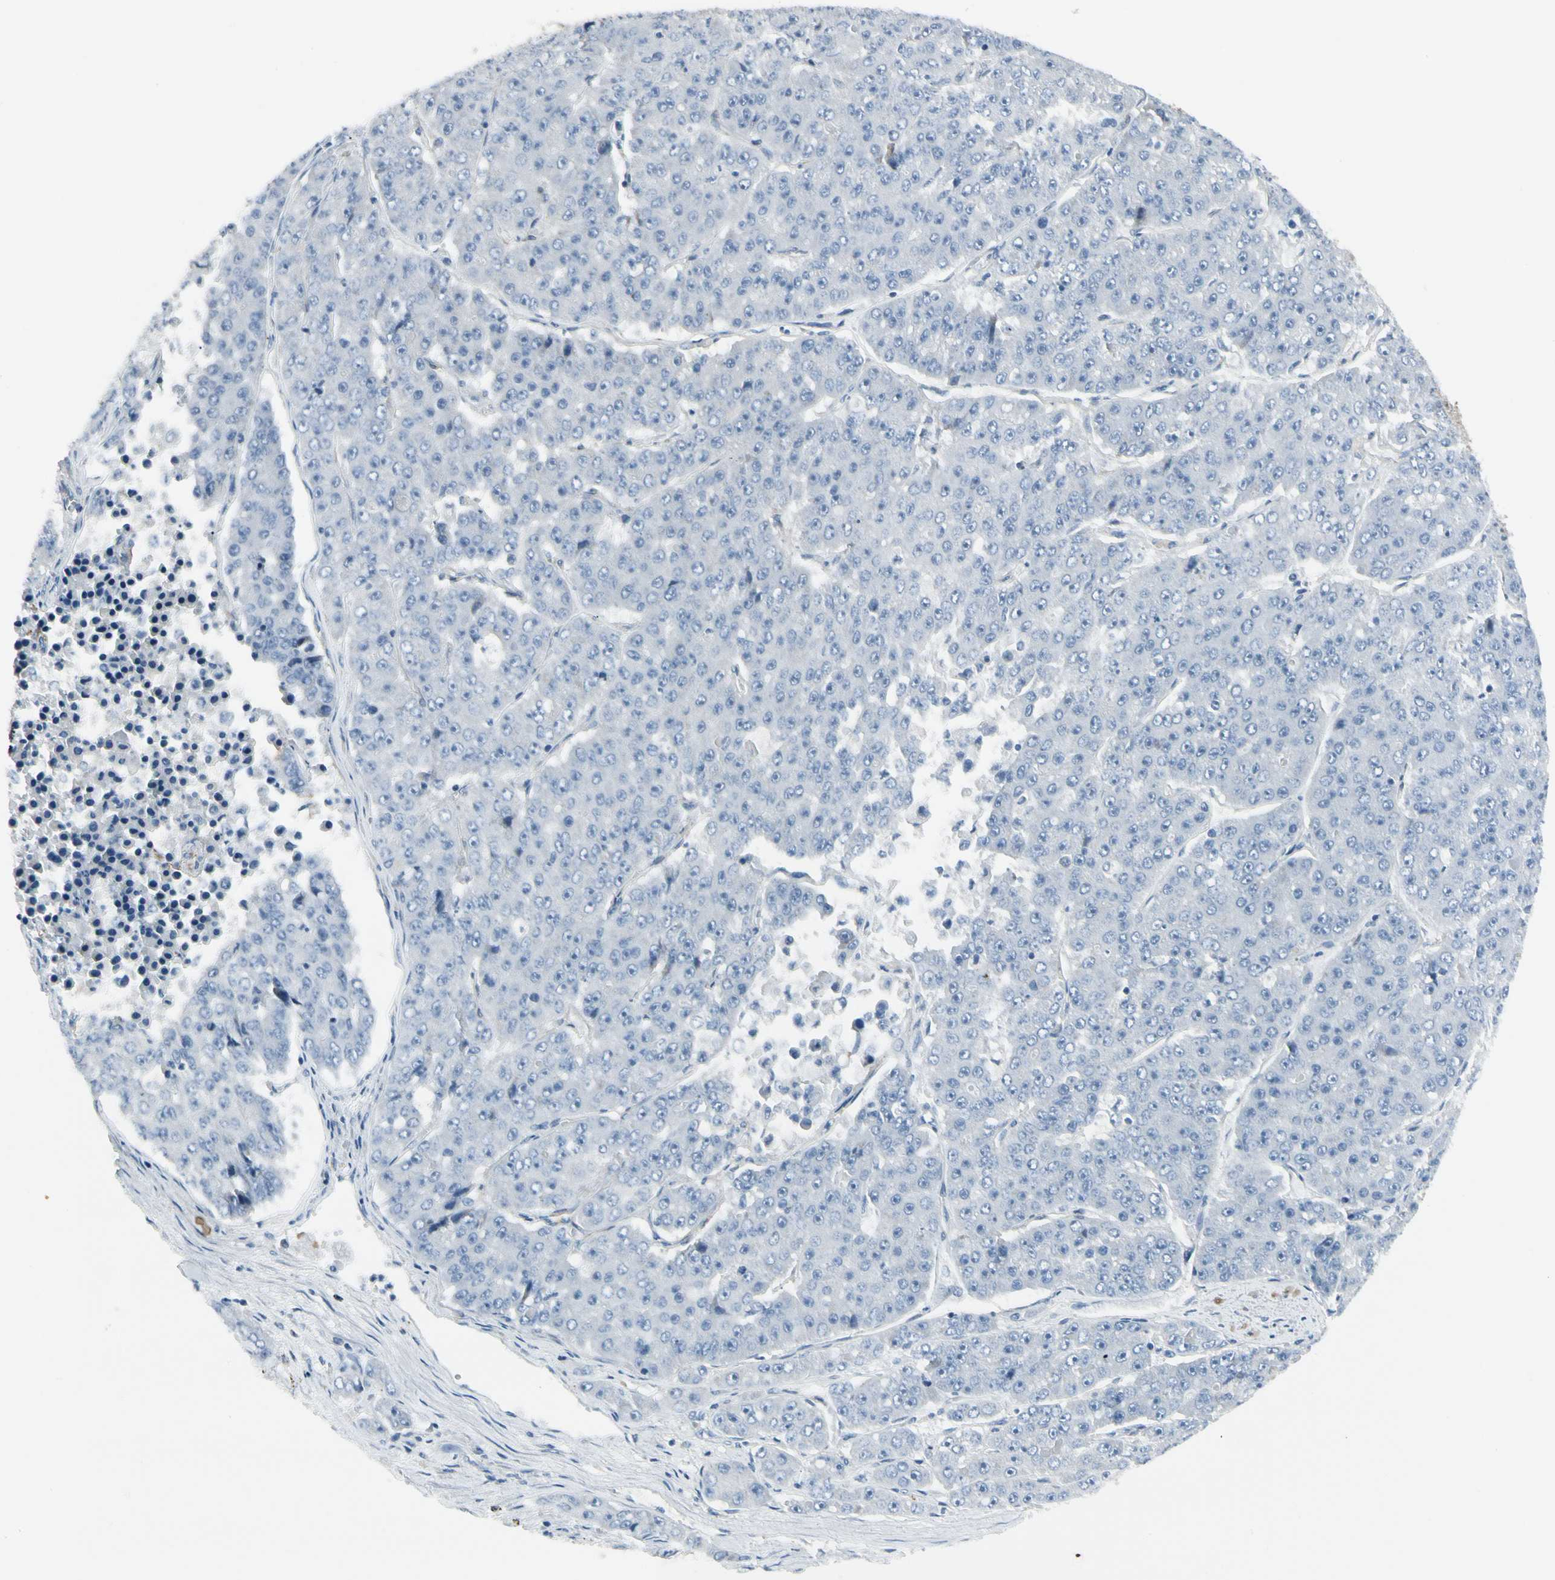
{"staining": {"intensity": "negative", "quantity": "none", "location": "none"}, "tissue": "pancreatic cancer", "cell_type": "Tumor cells", "image_type": "cancer", "snomed": [{"axis": "morphology", "description": "Adenocarcinoma, NOS"}, {"axis": "topography", "description": "Pancreas"}], "caption": "The micrograph displays no staining of tumor cells in adenocarcinoma (pancreatic).", "gene": "PIGR", "patient": {"sex": "male", "age": 50}}